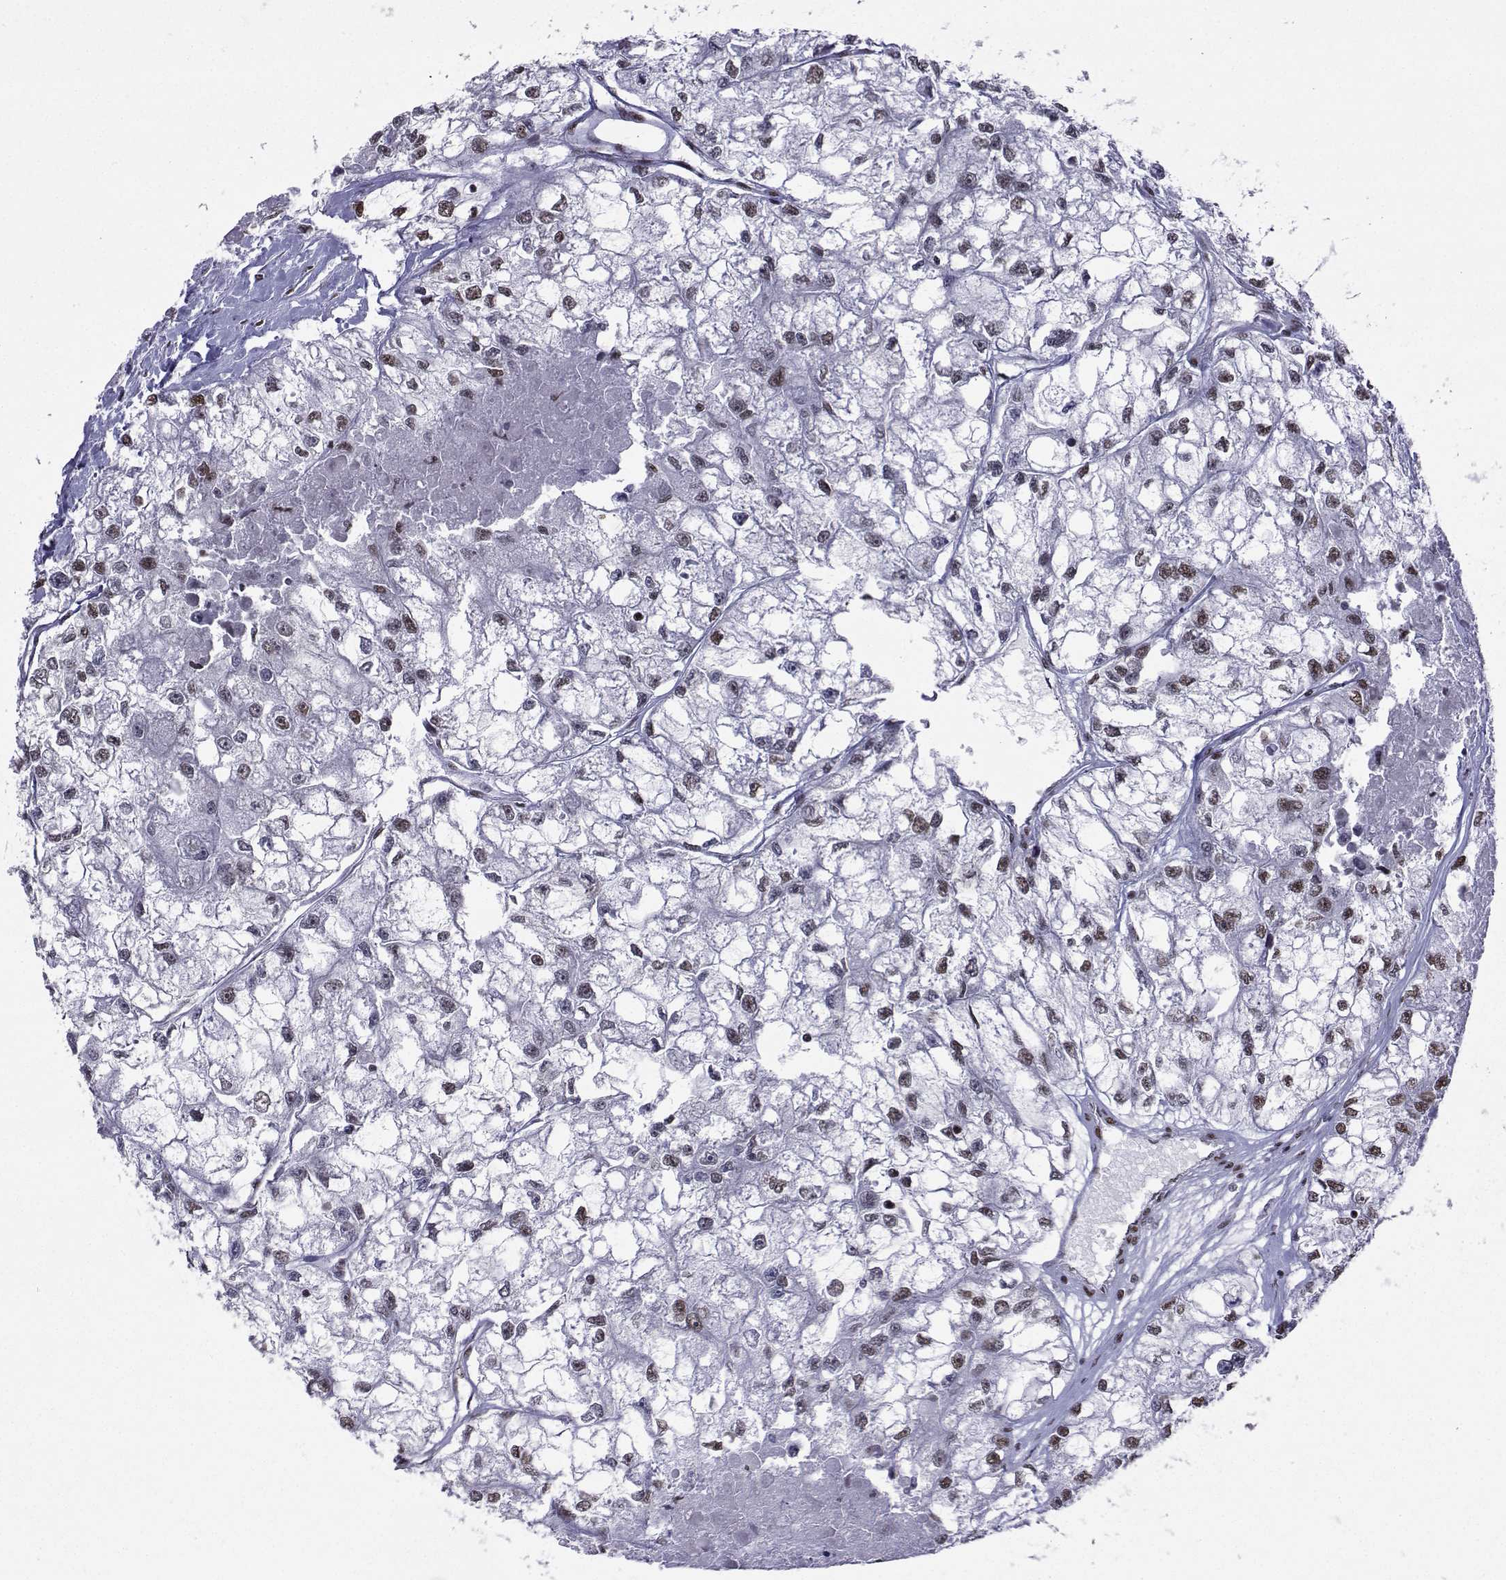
{"staining": {"intensity": "moderate", "quantity": "25%-75%", "location": "nuclear"}, "tissue": "renal cancer", "cell_type": "Tumor cells", "image_type": "cancer", "snomed": [{"axis": "morphology", "description": "Adenocarcinoma, NOS"}, {"axis": "topography", "description": "Kidney"}], "caption": "An immunohistochemistry photomicrograph of neoplastic tissue is shown. Protein staining in brown labels moderate nuclear positivity in renal cancer within tumor cells.", "gene": "SNRPB2", "patient": {"sex": "male", "age": 56}}